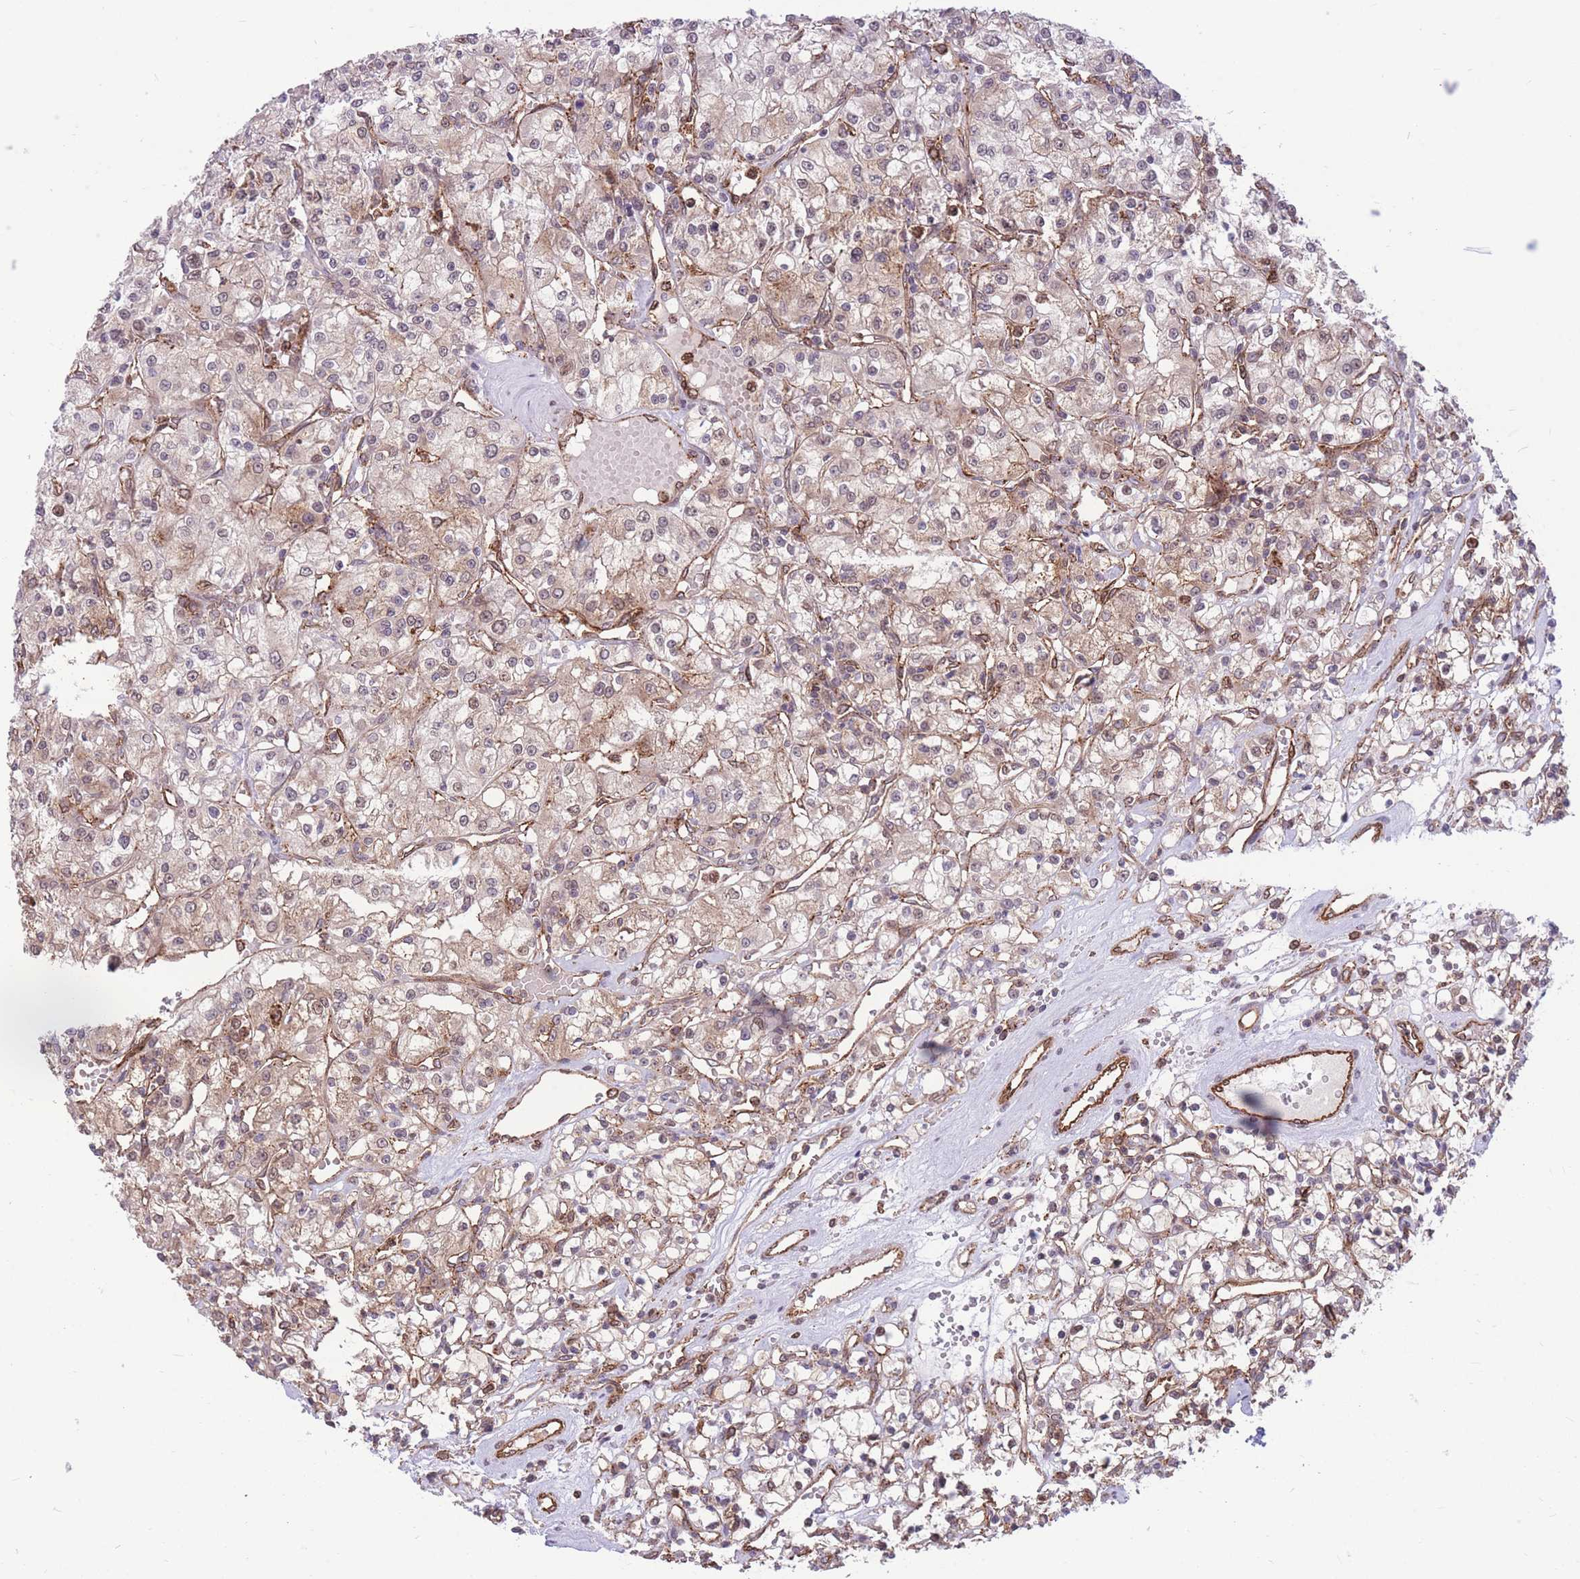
{"staining": {"intensity": "weak", "quantity": "25%-75%", "location": "cytoplasmic/membranous,nuclear"}, "tissue": "renal cancer", "cell_type": "Tumor cells", "image_type": "cancer", "snomed": [{"axis": "morphology", "description": "Adenocarcinoma, NOS"}, {"axis": "topography", "description": "Kidney"}], "caption": "Immunohistochemical staining of adenocarcinoma (renal) reveals low levels of weak cytoplasmic/membranous and nuclear positivity in approximately 25%-75% of tumor cells. (Stains: DAB (3,3'-diaminobenzidine) in brown, nuclei in blue, Microscopy: brightfield microscopy at high magnification).", "gene": "TCF20", "patient": {"sex": "female", "age": 59}}